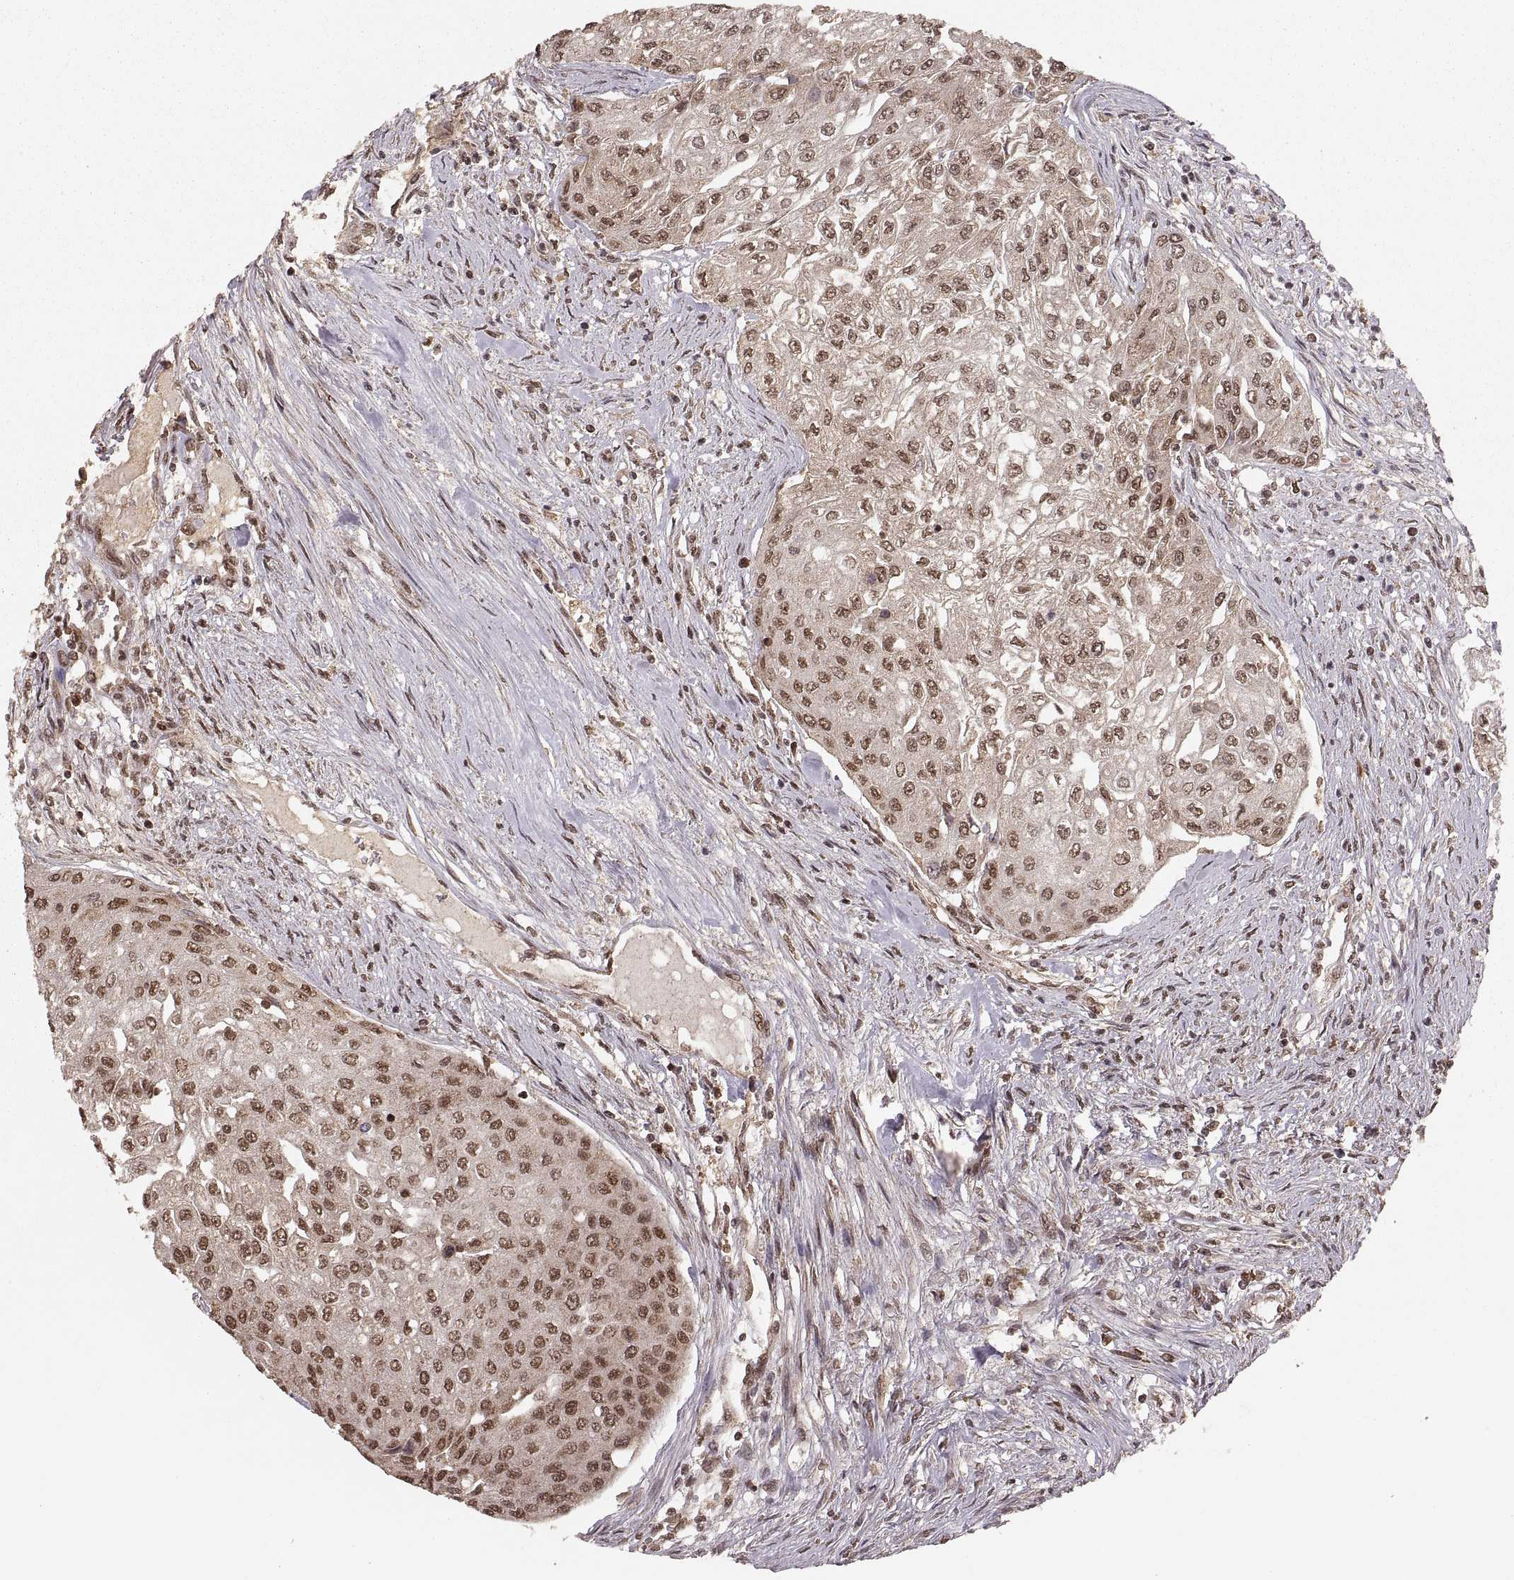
{"staining": {"intensity": "moderate", "quantity": ">75%", "location": "cytoplasmic/membranous,nuclear"}, "tissue": "urothelial cancer", "cell_type": "Tumor cells", "image_type": "cancer", "snomed": [{"axis": "morphology", "description": "Urothelial carcinoma, High grade"}, {"axis": "topography", "description": "Urinary bladder"}], "caption": "Protein positivity by IHC exhibits moderate cytoplasmic/membranous and nuclear staining in approximately >75% of tumor cells in urothelial cancer.", "gene": "RFT1", "patient": {"sex": "male", "age": 62}}